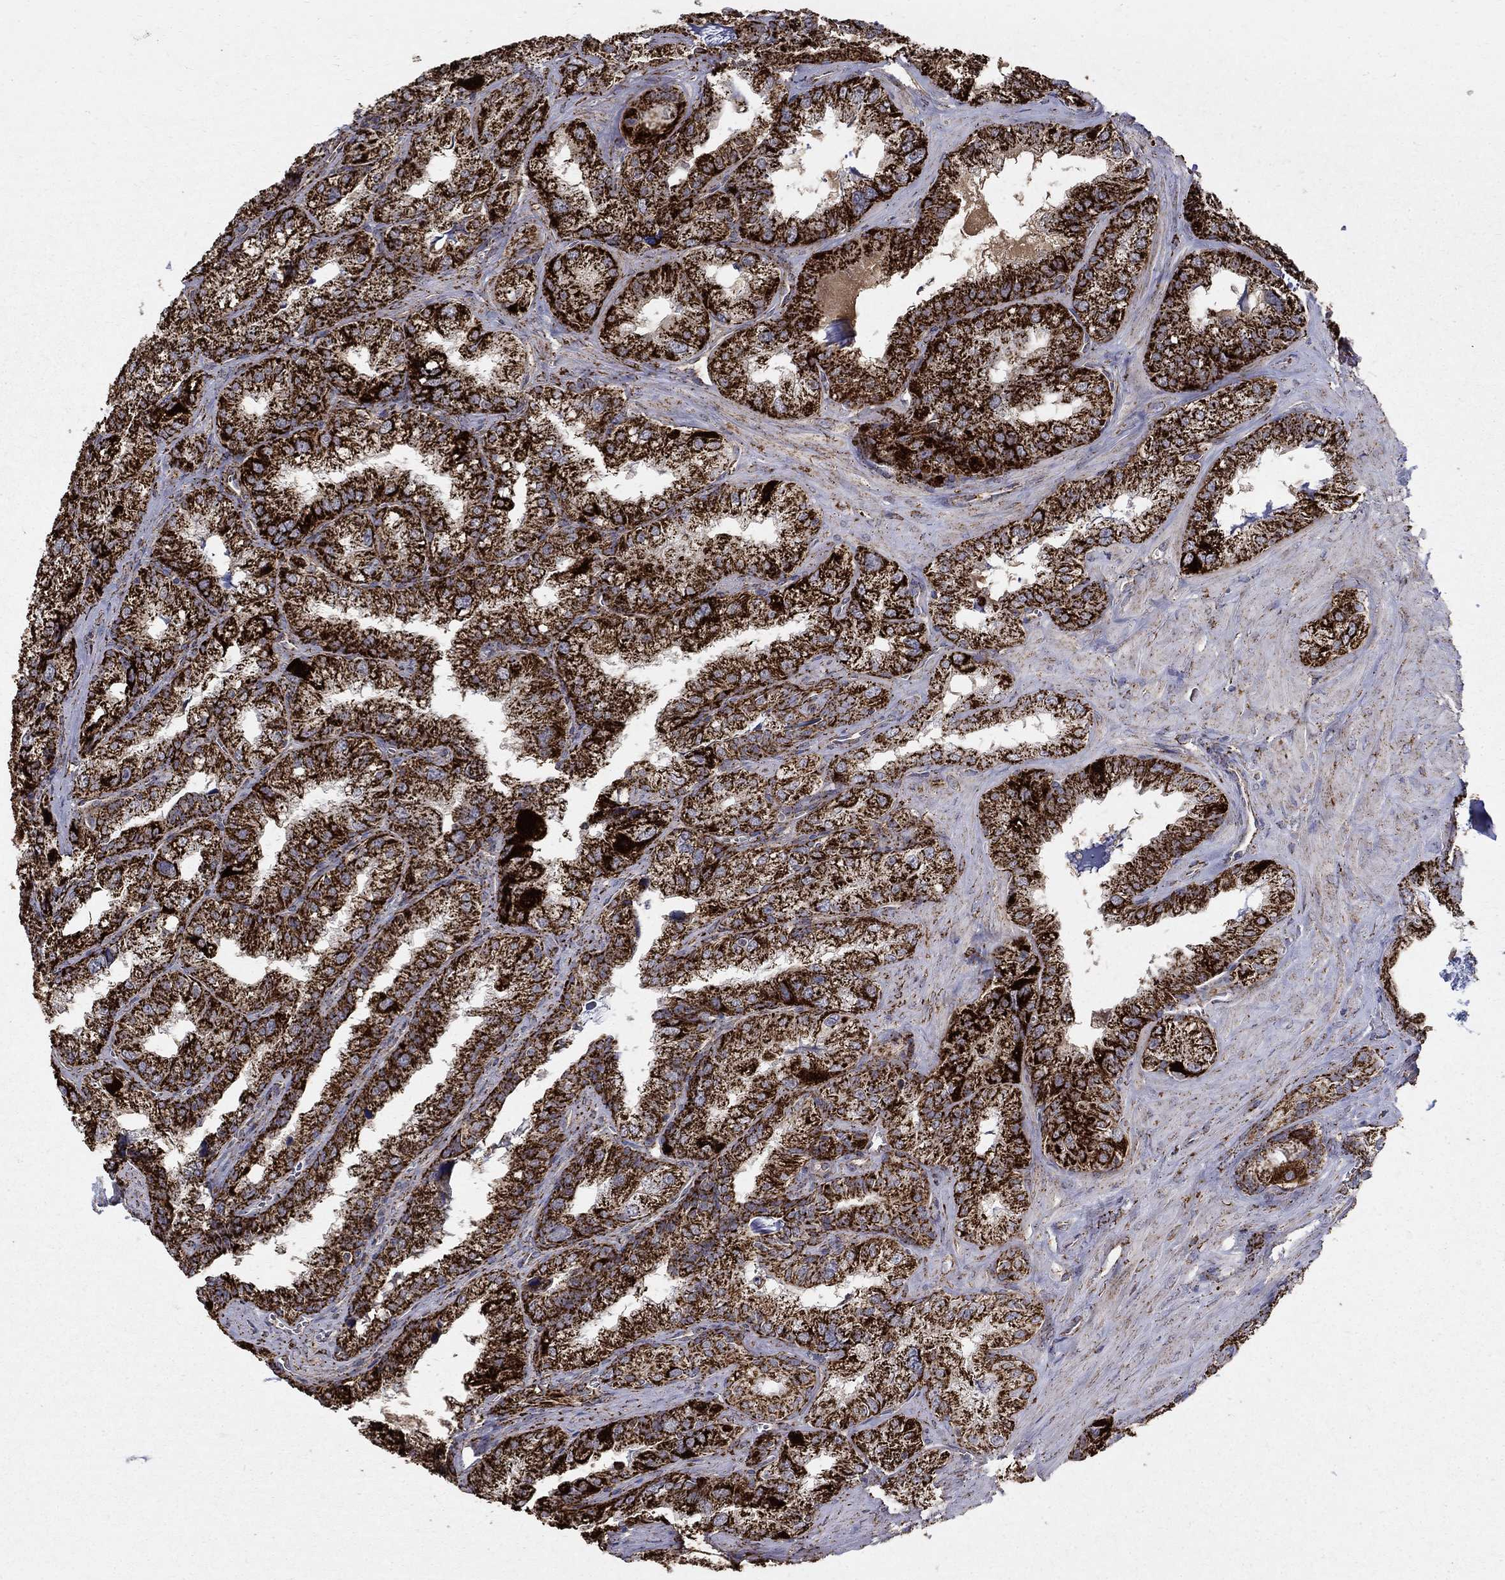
{"staining": {"intensity": "strong", "quantity": ">75%", "location": "cytoplasmic/membranous"}, "tissue": "seminal vesicle", "cell_type": "Glandular cells", "image_type": "normal", "snomed": [{"axis": "morphology", "description": "Normal tissue, NOS"}, {"axis": "topography", "description": "Seminal veicle"}], "caption": "A brown stain shows strong cytoplasmic/membranous staining of a protein in glandular cells of normal seminal vesicle.", "gene": "GCSH", "patient": {"sex": "male", "age": 57}}